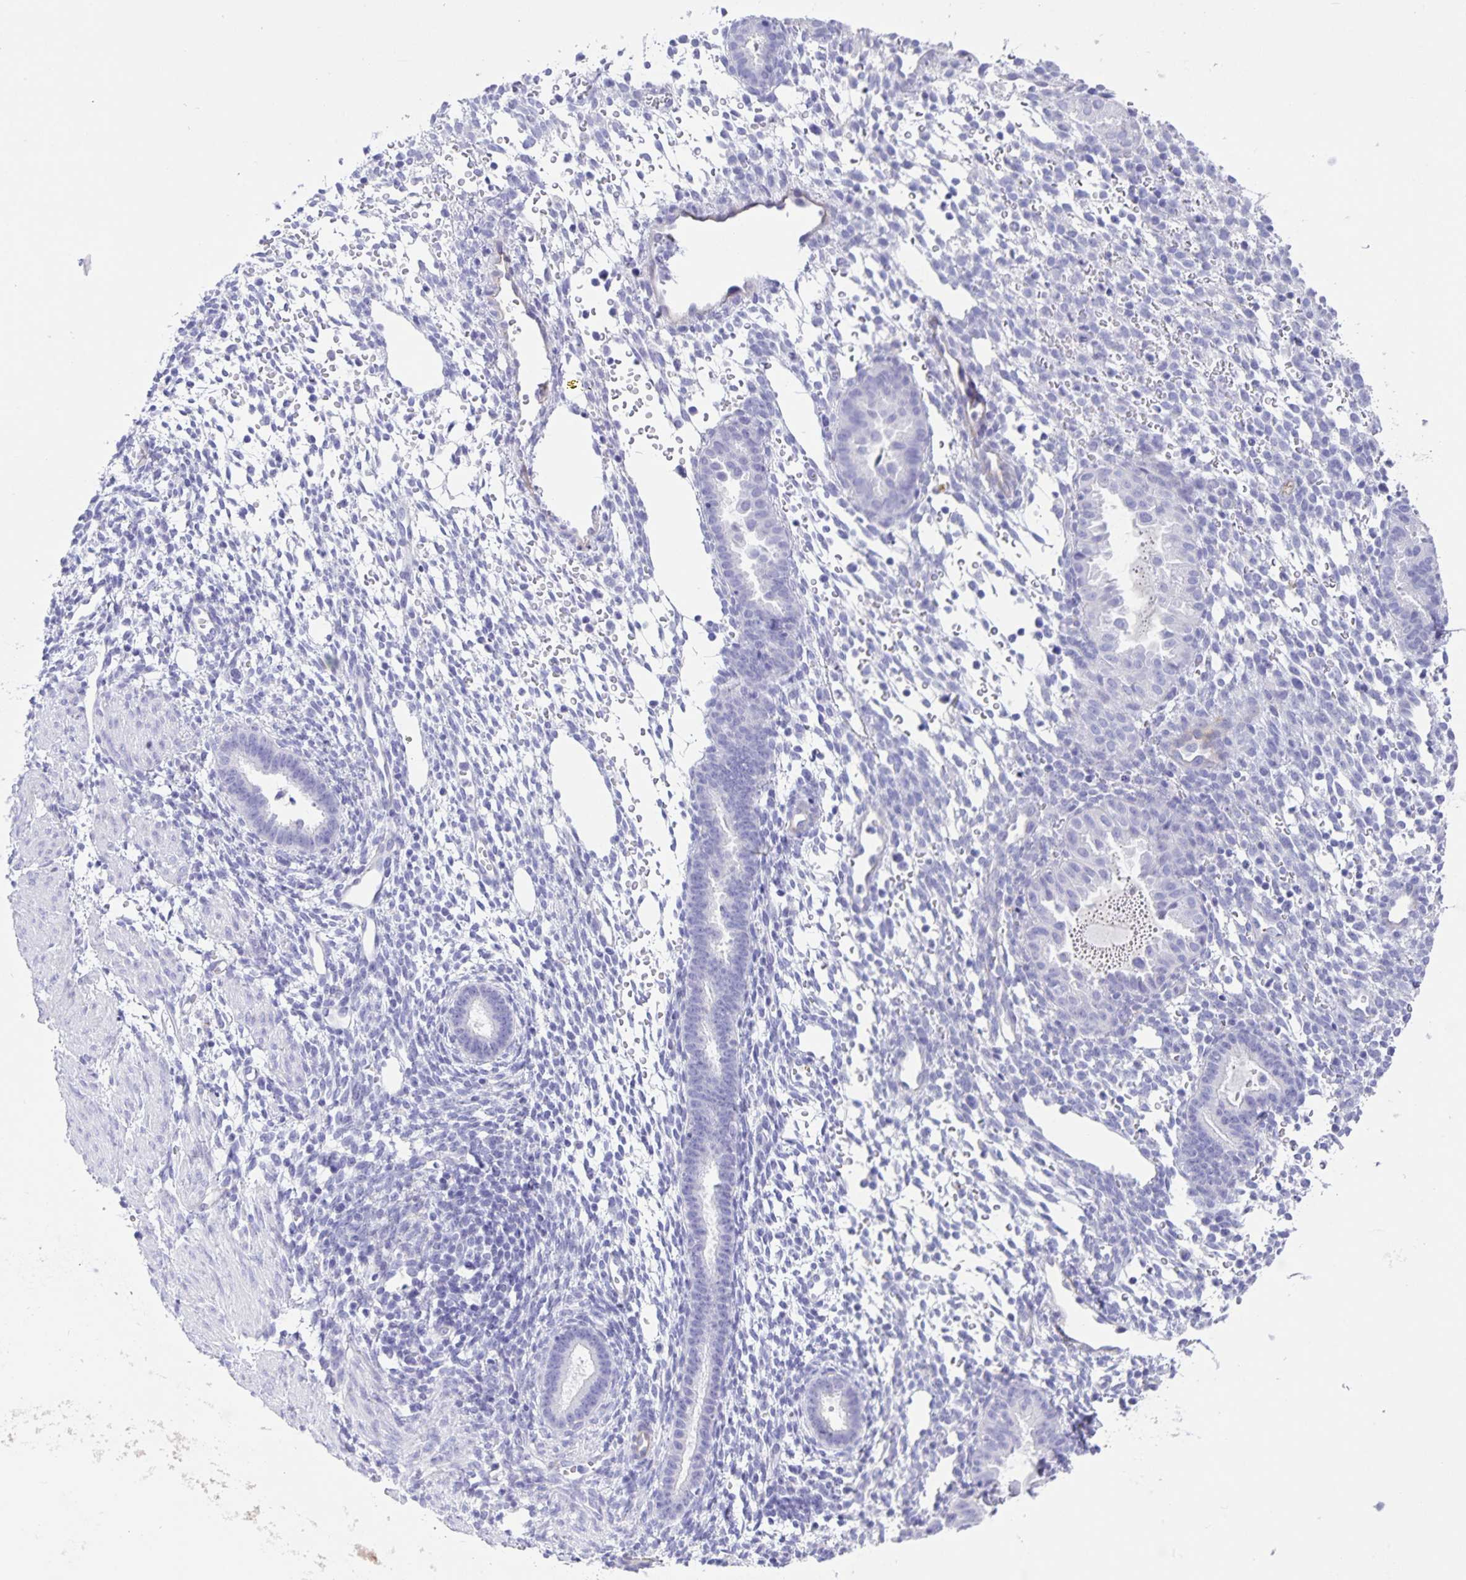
{"staining": {"intensity": "negative", "quantity": "none", "location": "none"}, "tissue": "endometrium", "cell_type": "Cells in endometrial stroma", "image_type": "normal", "snomed": [{"axis": "morphology", "description": "Normal tissue, NOS"}, {"axis": "topography", "description": "Endometrium"}], "caption": "The image shows no significant expression in cells in endometrial stroma of endometrium. Nuclei are stained in blue.", "gene": "UBQLN3", "patient": {"sex": "female", "age": 36}}